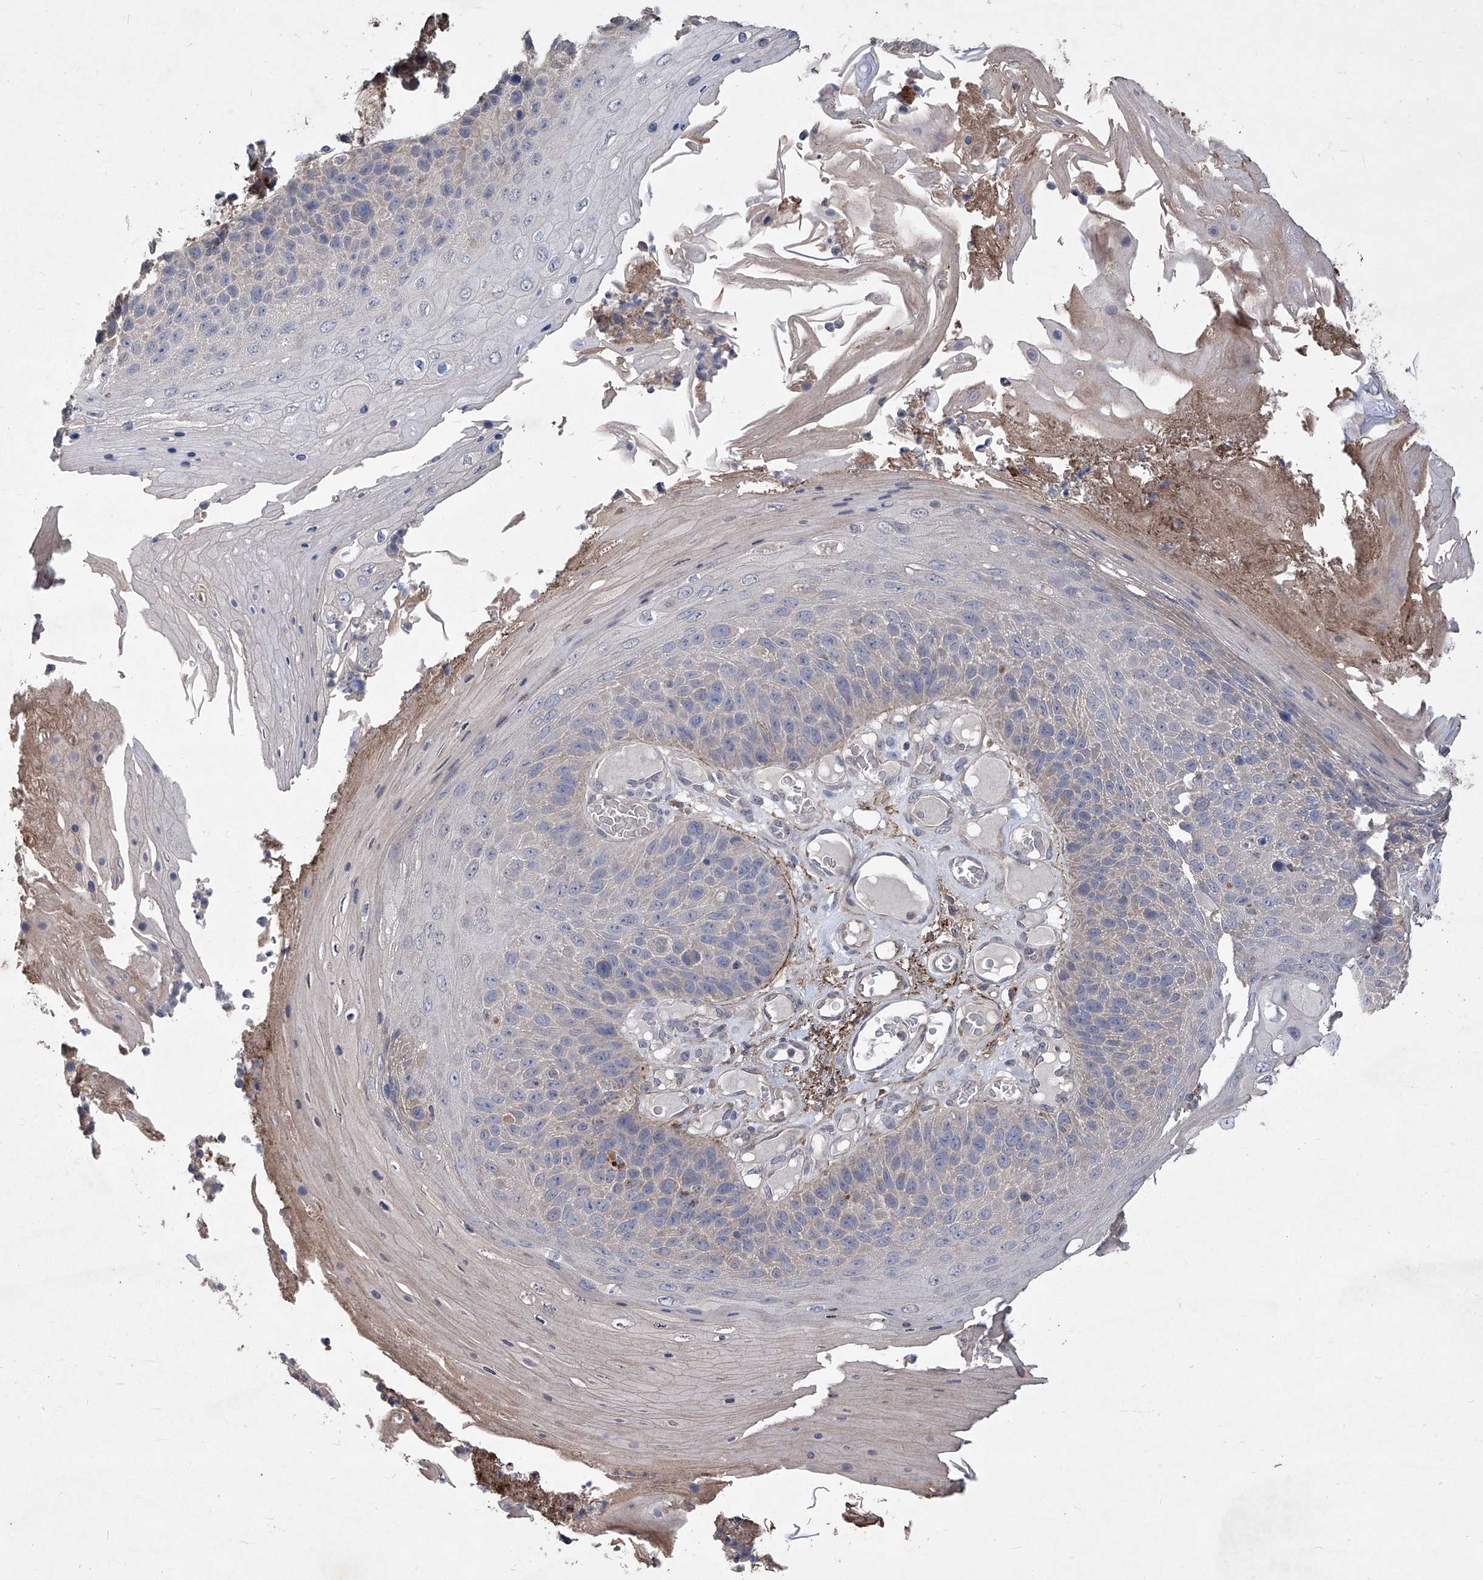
{"staining": {"intensity": "negative", "quantity": "none", "location": "none"}, "tissue": "skin cancer", "cell_type": "Tumor cells", "image_type": "cancer", "snomed": [{"axis": "morphology", "description": "Squamous cell carcinoma, NOS"}, {"axis": "topography", "description": "Skin"}], "caption": "Tumor cells show no significant protein expression in skin cancer. (Stains: DAB immunohistochemistry with hematoxylin counter stain, Microscopy: brightfield microscopy at high magnification).", "gene": "TXNIP", "patient": {"sex": "female", "age": 88}}